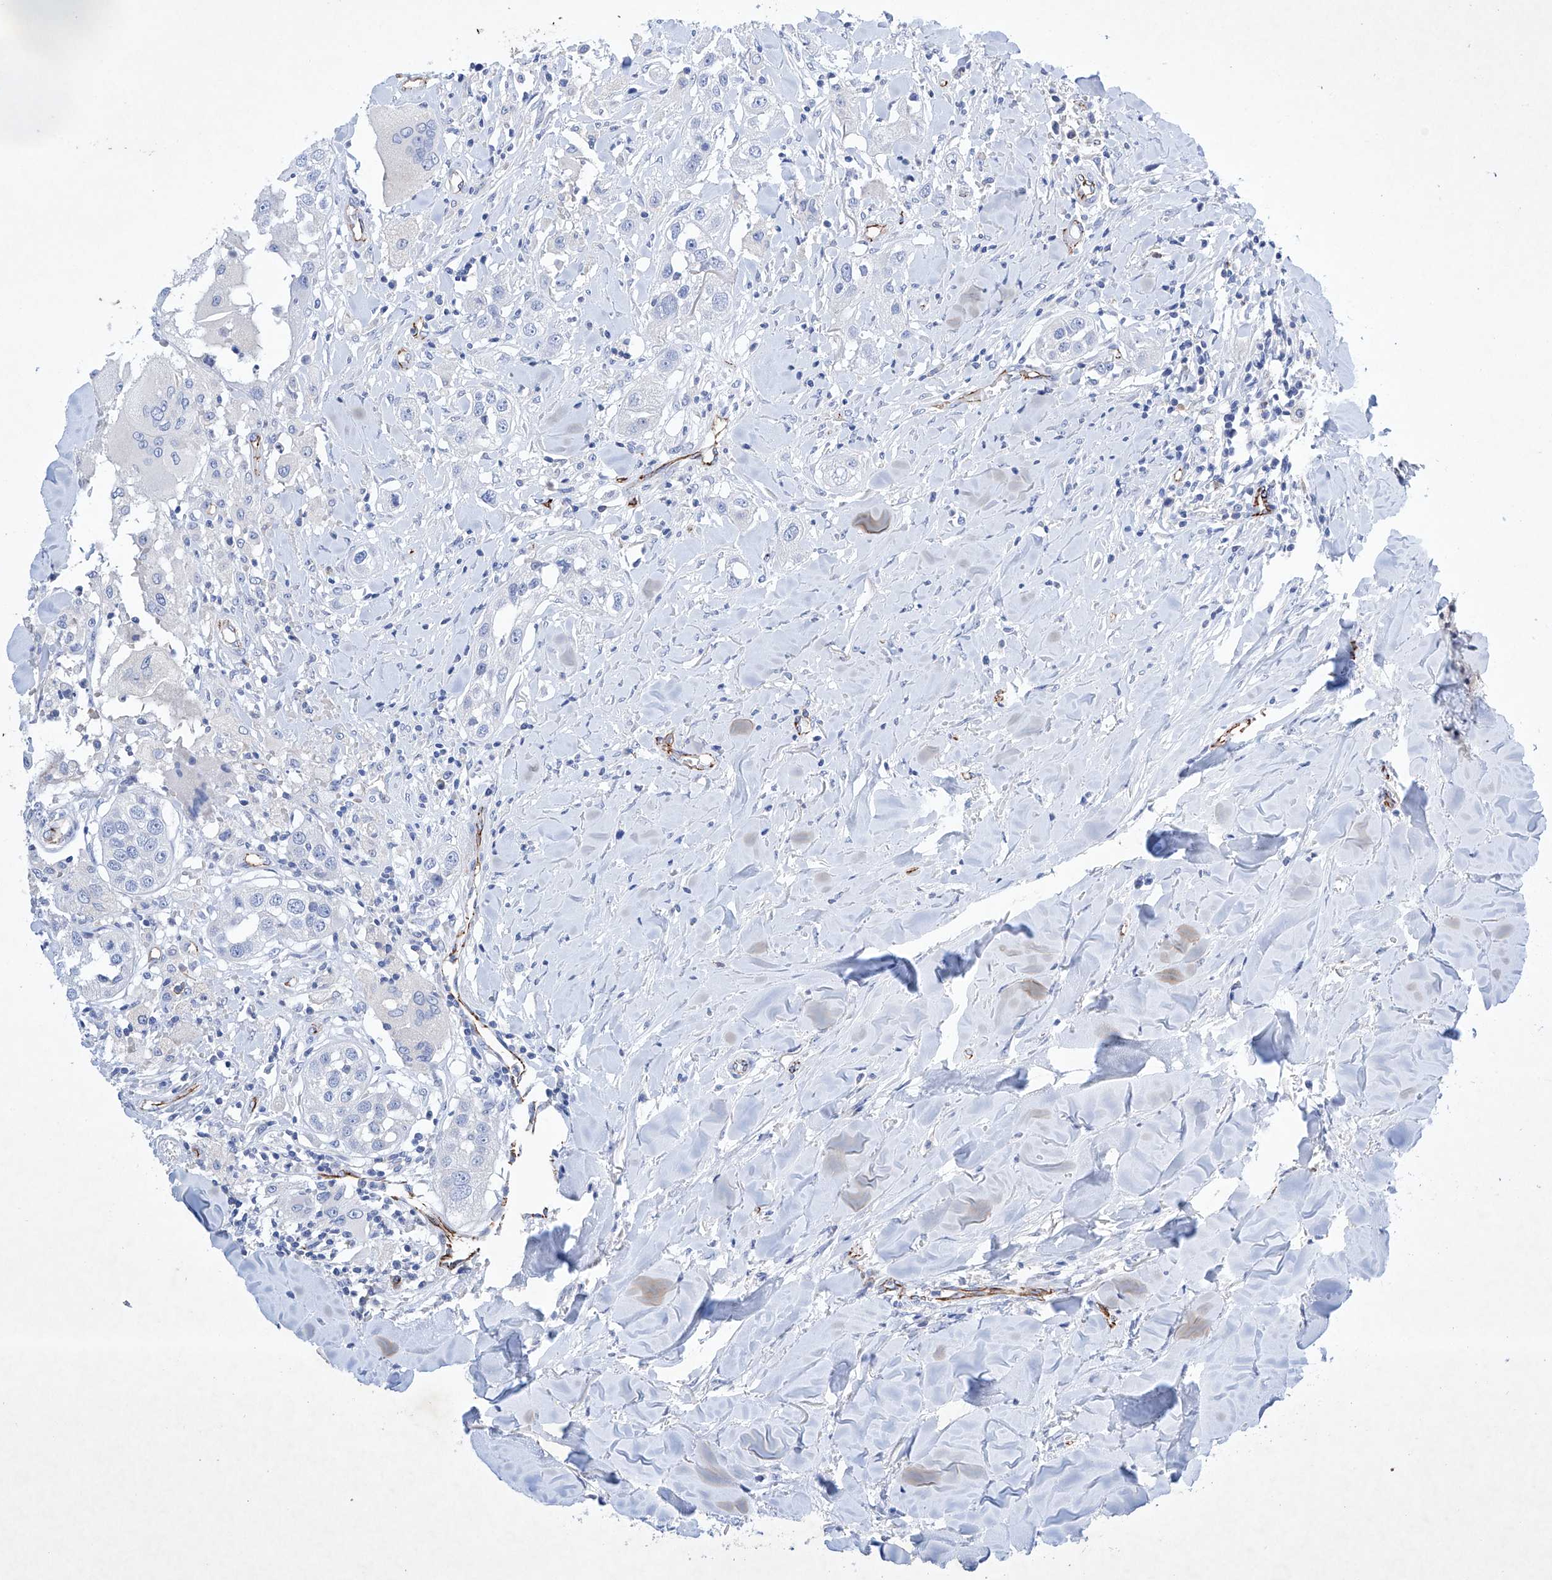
{"staining": {"intensity": "negative", "quantity": "none", "location": "none"}, "tissue": "head and neck cancer", "cell_type": "Tumor cells", "image_type": "cancer", "snomed": [{"axis": "morphology", "description": "Normal tissue, NOS"}, {"axis": "morphology", "description": "Squamous cell carcinoma, NOS"}, {"axis": "topography", "description": "Skeletal muscle"}, {"axis": "topography", "description": "Head-Neck"}], "caption": "This micrograph is of head and neck cancer stained with IHC to label a protein in brown with the nuclei are counter-stained blue. There is no positivity in tumor cells.", "gene": "ETV7", "patient": {"sex": "male", "age": 51}}